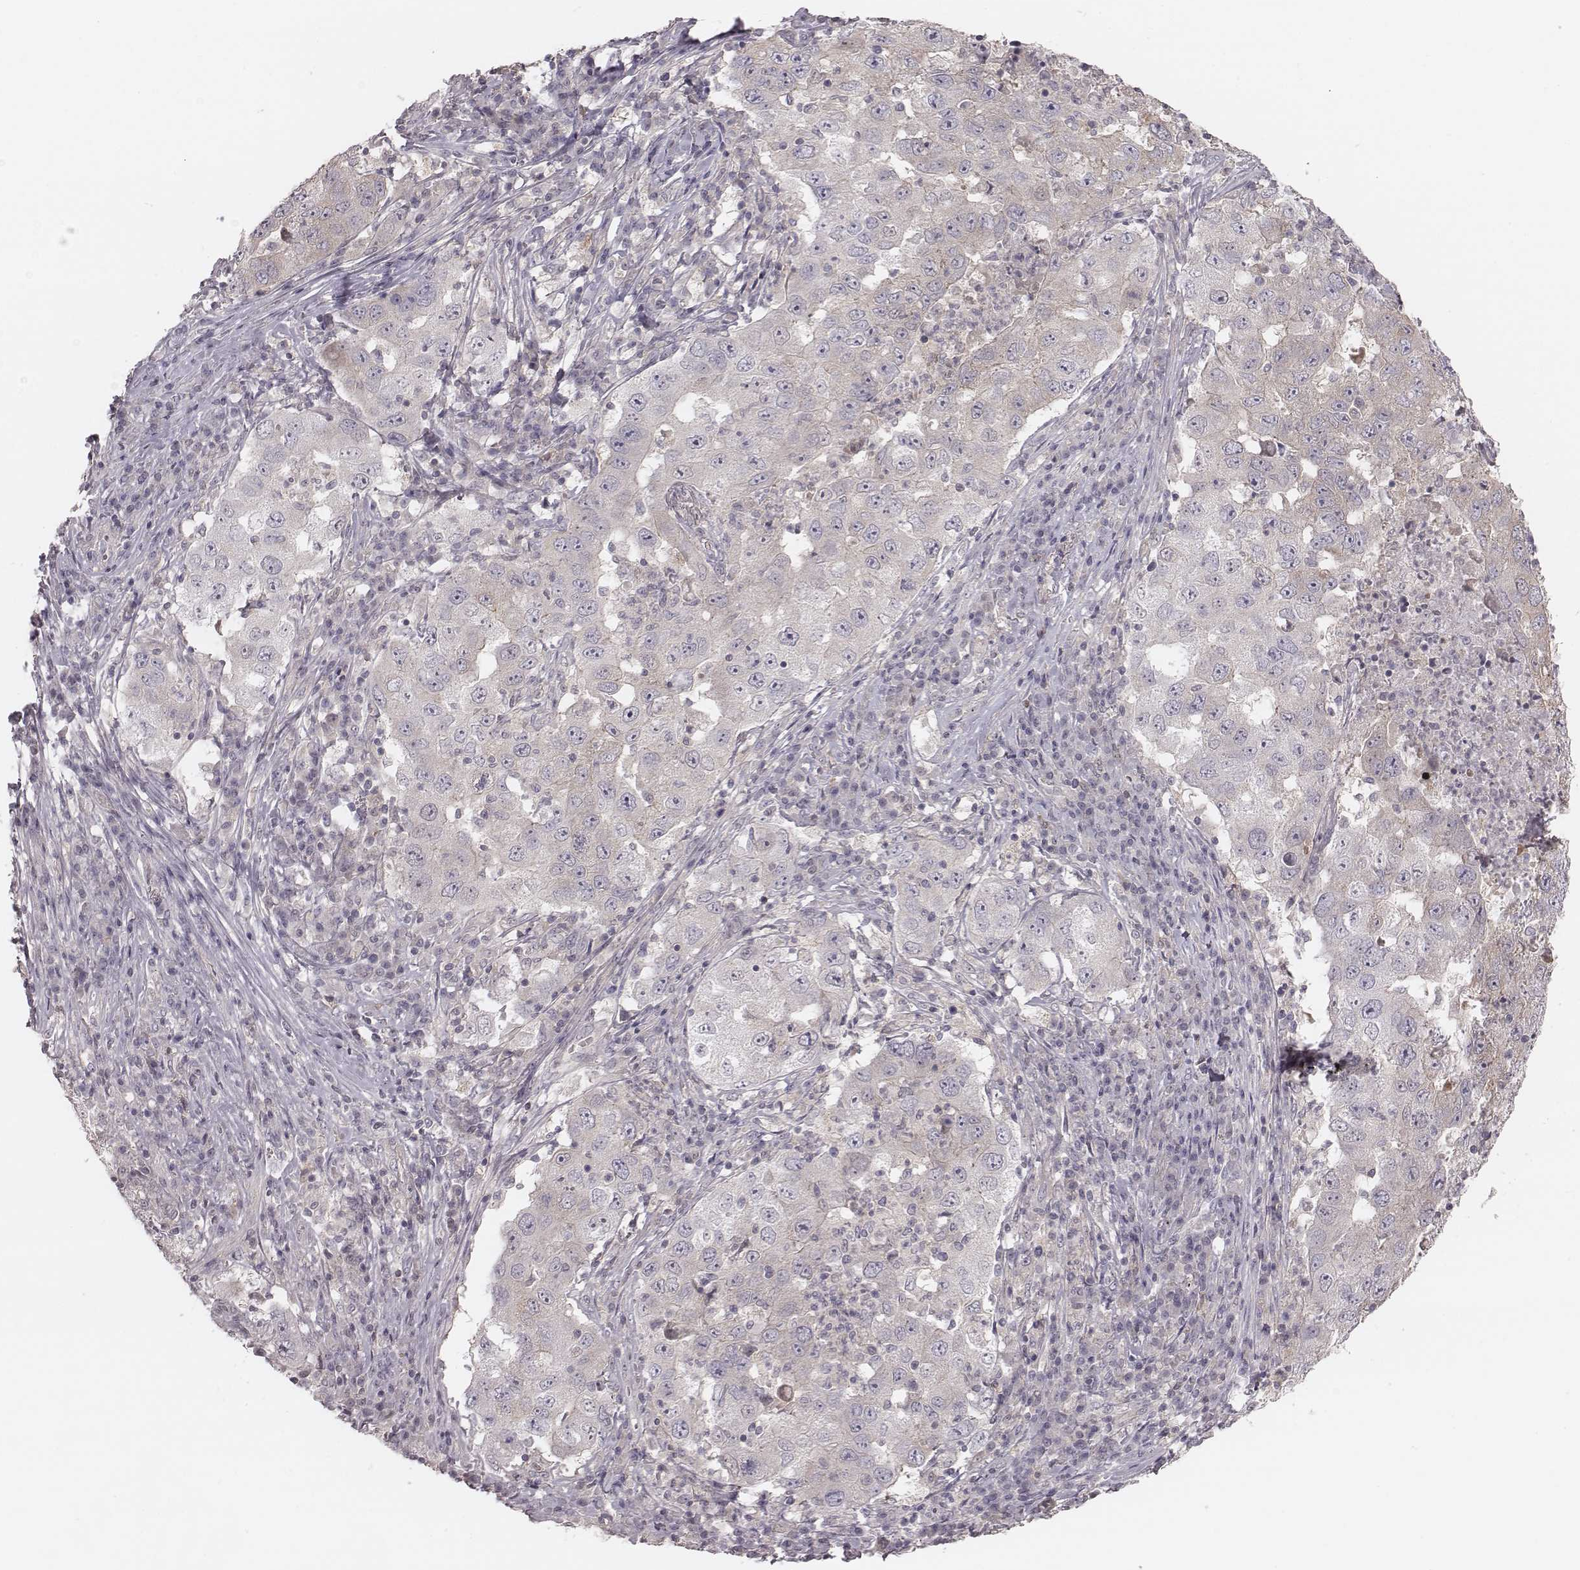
{"staining": {"intensity": "weak", "quantity": "<25%", "location": "cytoplasmic/membranous"}, "tissue": "lung cancer", "cell_type": "Tumor cells", "image_type": "cancer", "snomed": [{"axis": "morphology", "description": "Adenocarcinoma, NOS"}, {"axis": "topography", "description": "Lung"}], "caption": "Photomicrograph shows no protein positivity in tumor cells of lung cancer tissue.", "gene": "TDRD5", "patient": {"sex": "male", "age": 73}}